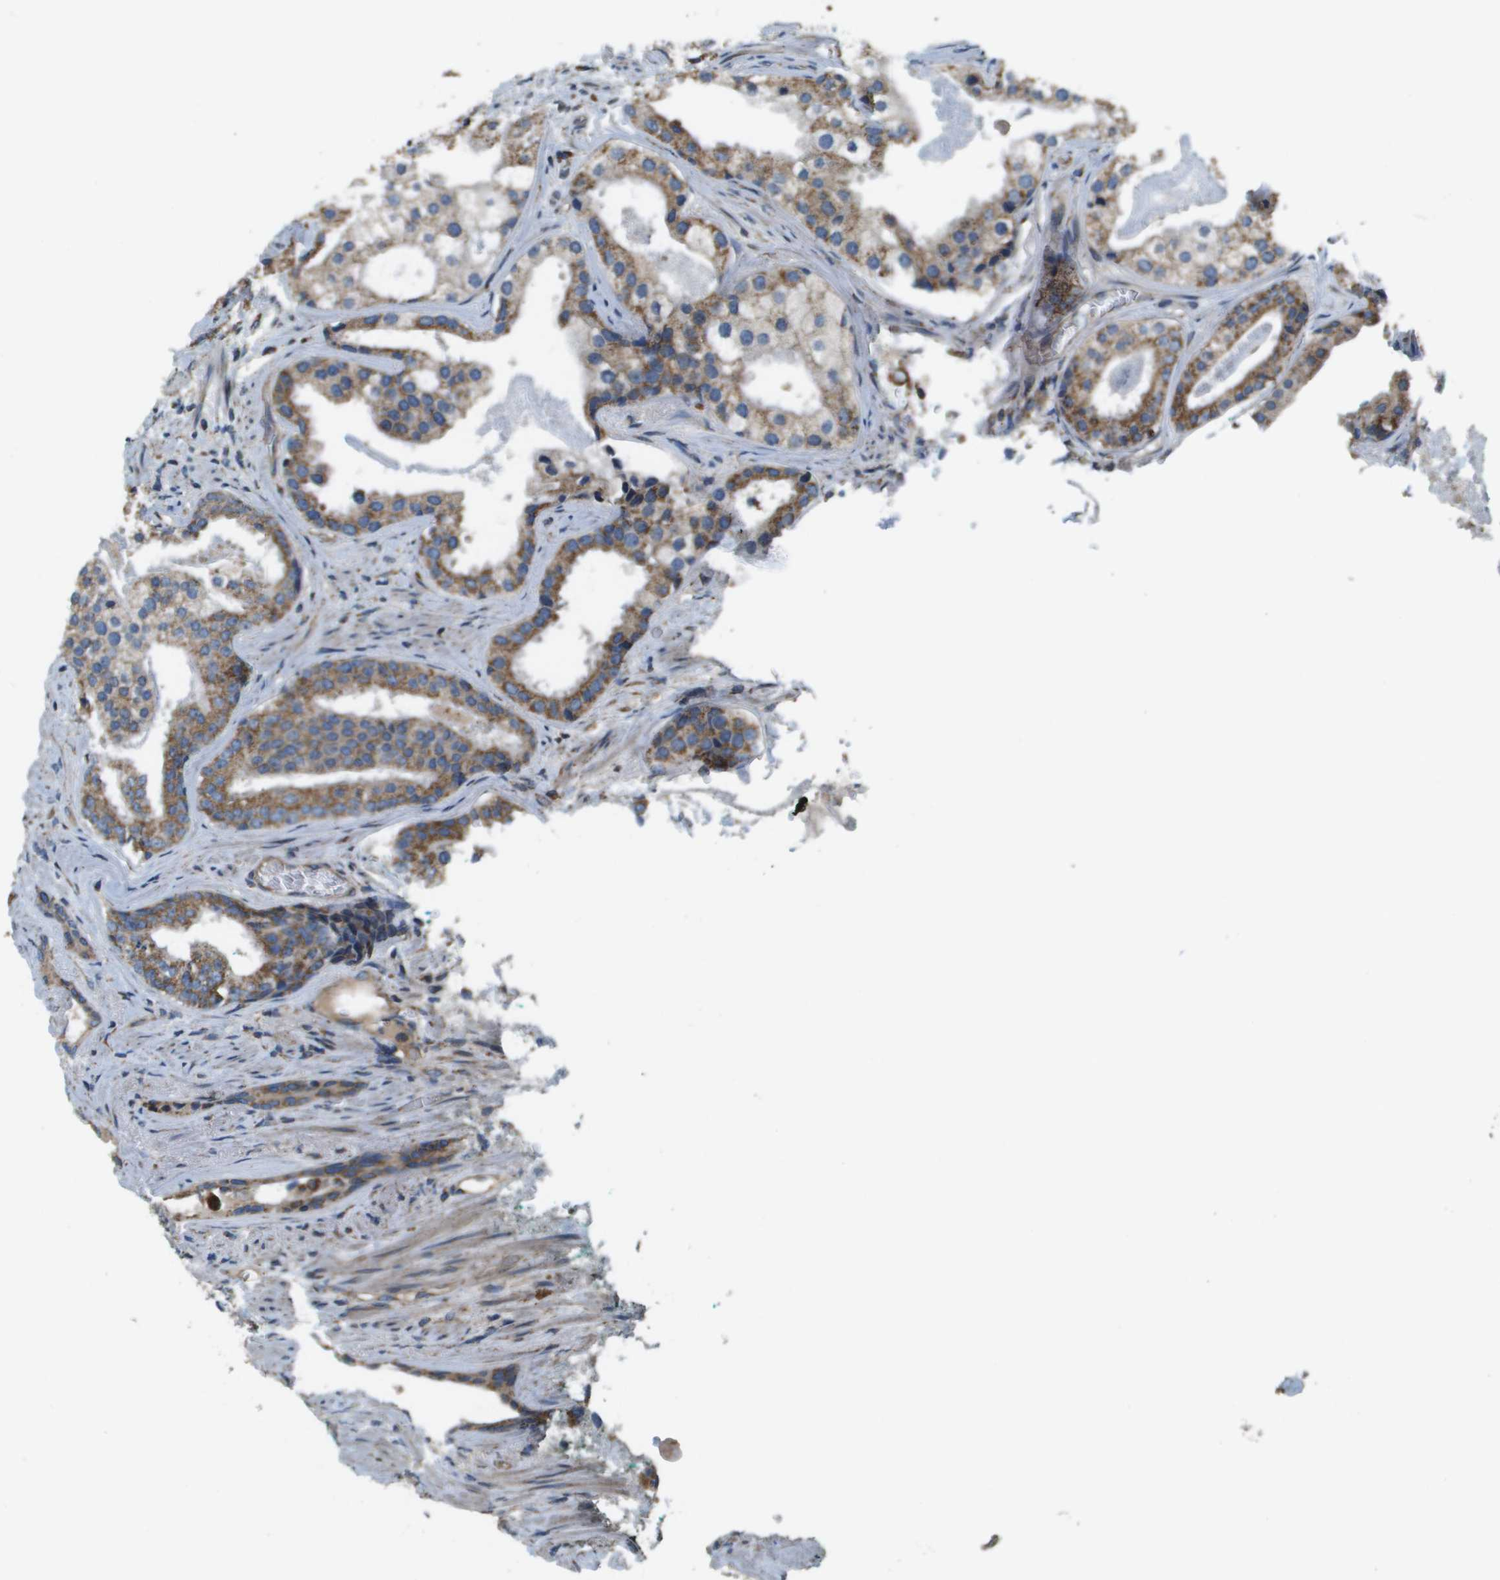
{"staining": {"intensity": "moderate", "quantity": ">75%", "location": "cytoplasmic/membranous"}, "tissue": "prostate cancer", "cell_type": "Tumor cells", "image_type": "cancer", "snomed": [{"axis": "morphology", "description": "Adenocarcinoma, High grade"}, {"axis": "topography", "description": "Prostate"}], "caption": "DAB (3,3'-diaminobenzidine) immunohistochemical staining of human adenocarcinoma (high-grade) (prostate) demonstrates moderate cytoplasmic/membranous protein positivity in about >75% of tumor cells.", "gene": "NRK", "patient": {"sex": "male", "age": 71}}